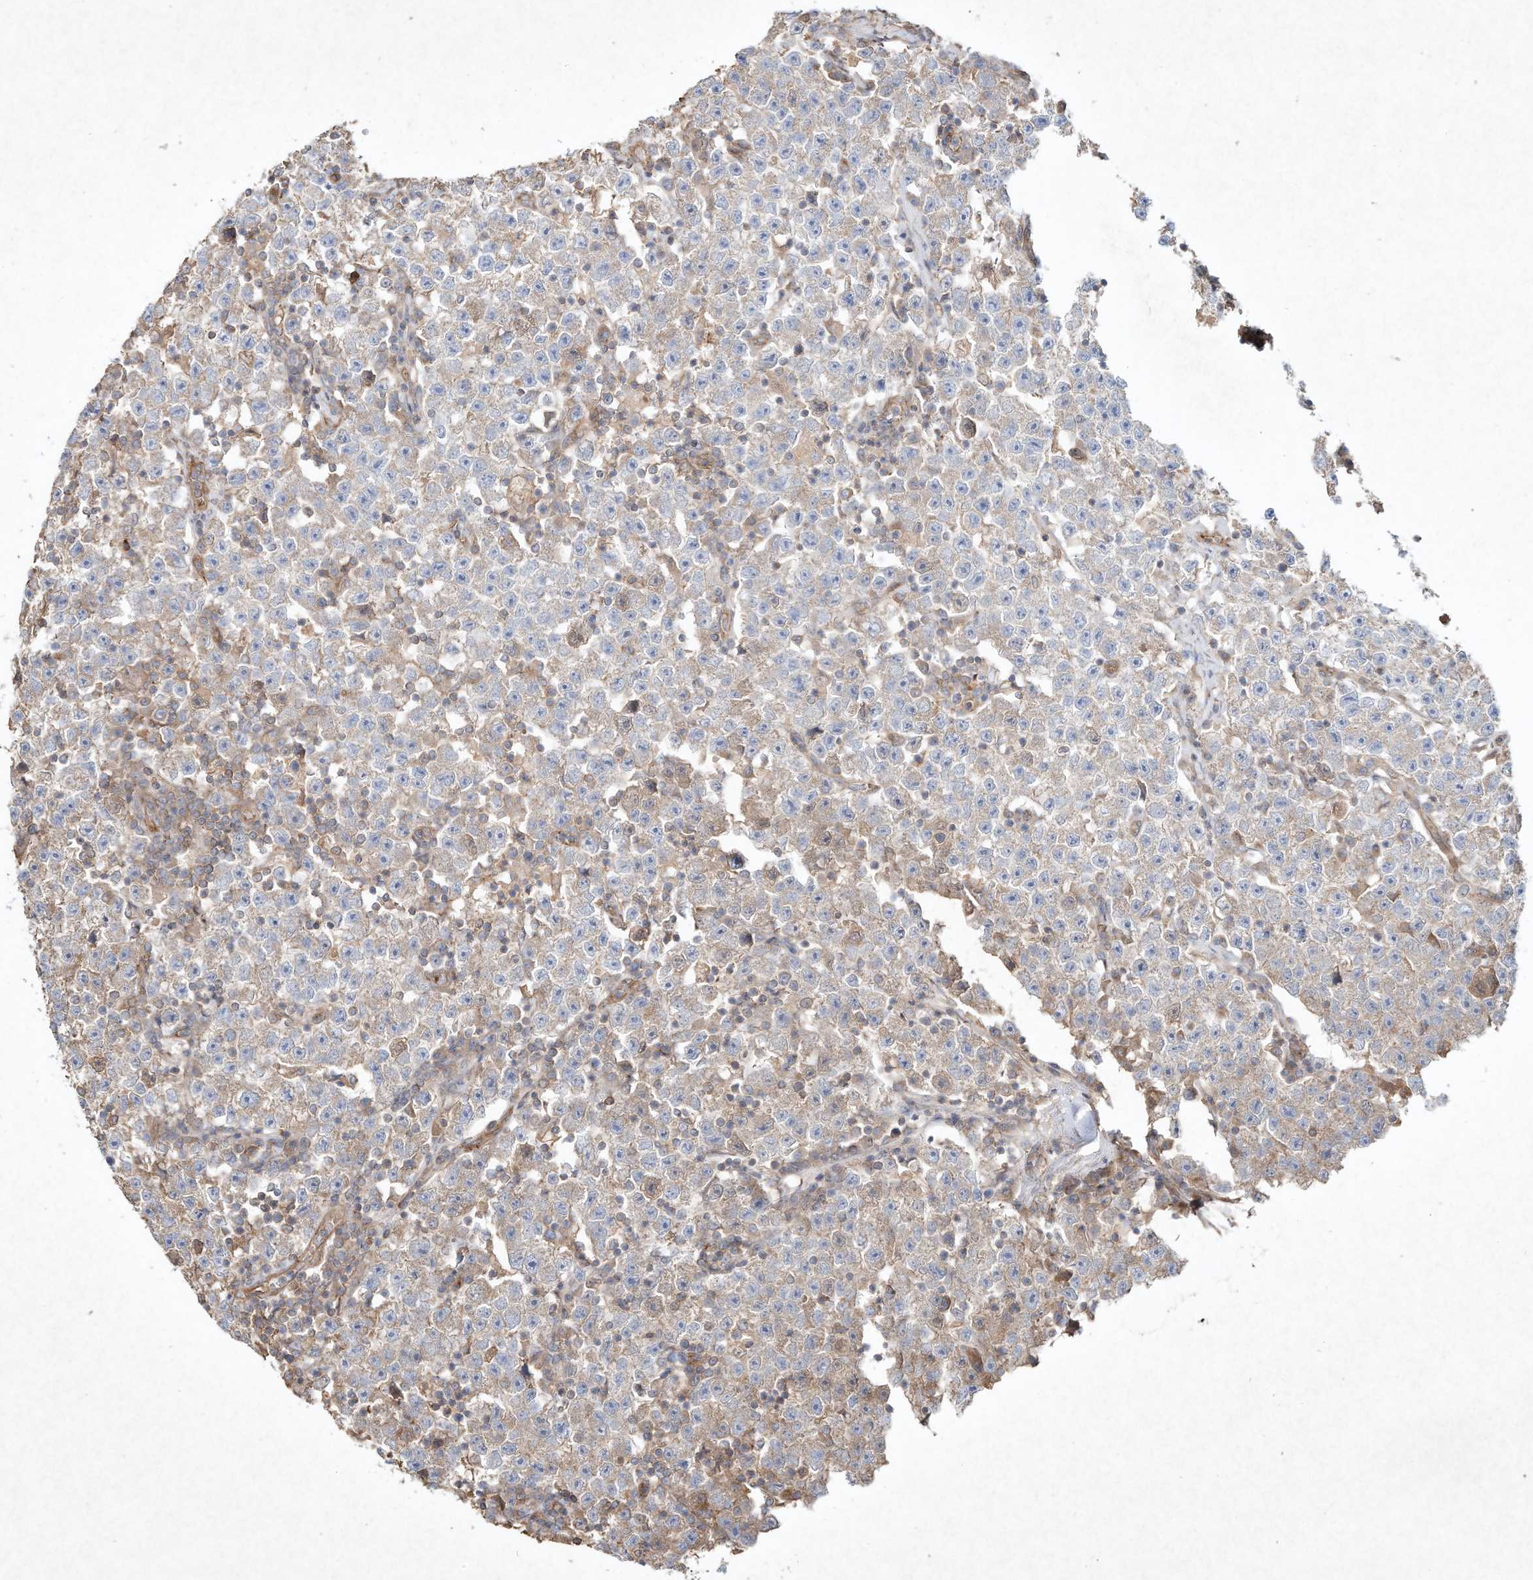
{"staining": {"intensity": "weak", "quantity": "<25%", "location": "cytoplasmic/membranous"}, "tissue": "testis cancer", "cell_type": "Tumor cells", "image_type": "cancer", "snomed": [{"axis": "morphology", "description": "Seminoma, NOS"}, {"axis": "topography", "description": "Testis"}], "caption": "Tumor cells are negative for brown protein staining in testis seminoma.", "gene": "HTR5A", "patient": {"sex": "male", "age": 22}}